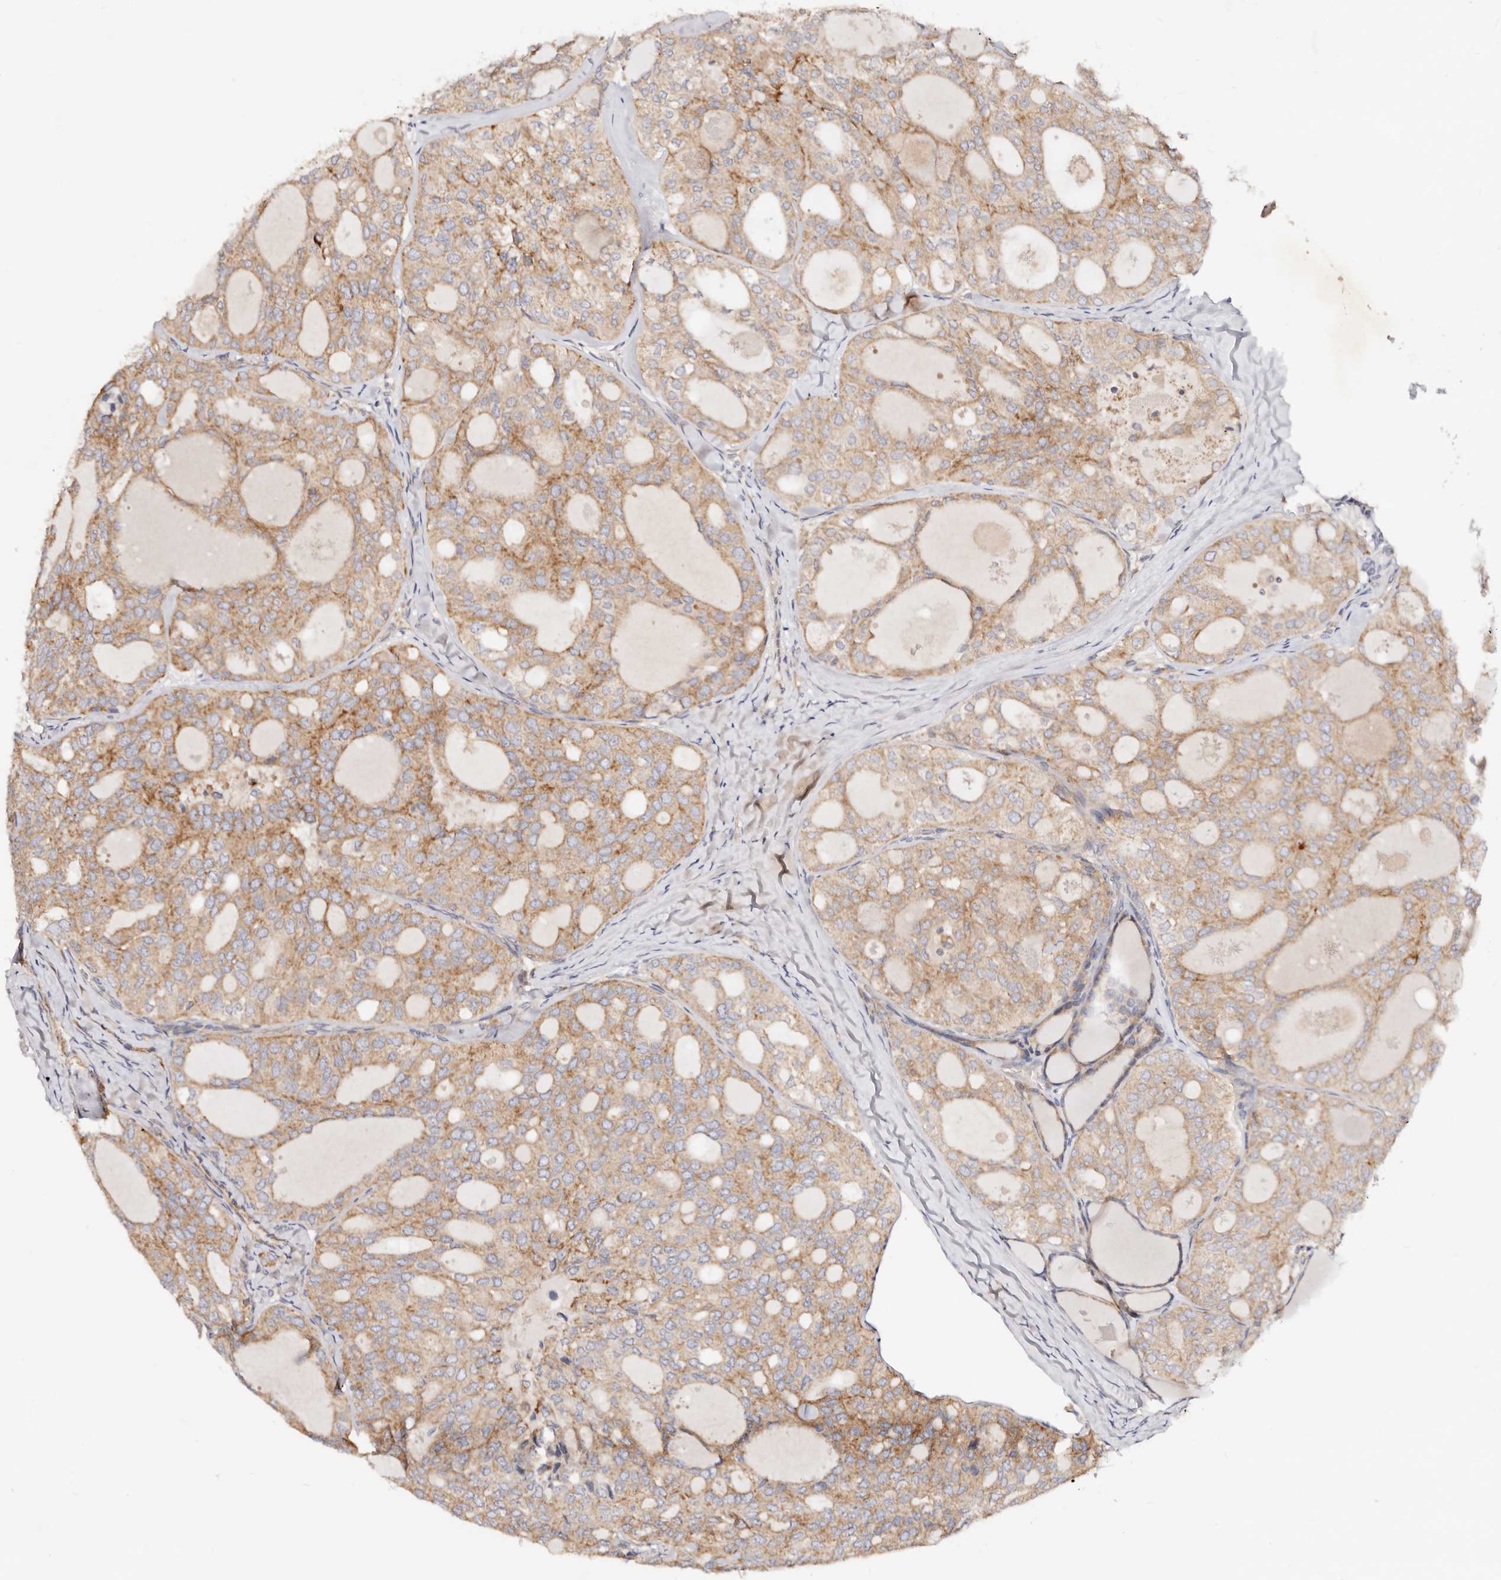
{"staining": {"intensity": "moderate", "quantity": ">75%", "location": "cytoplasmic/membranous"}, "tissue": "thyroid cancer", "cell_type": "Tumor cells", "image_type": "cancer", "snomed": [{"axis": "morphology", "description": "Follicular adenoma carcinoma, NOS"}, {"axis": "topography", "description": "Thyroid gland"}], "caption": "This is an image of immunohistochemistry staining of thyroid follicular adenoma carcinoma, which shows moderate positivity in the cytoplasmic/membranous of tumor cells.", "gene": "GNA13", "patient": {"sex": "male", "age": 75}}